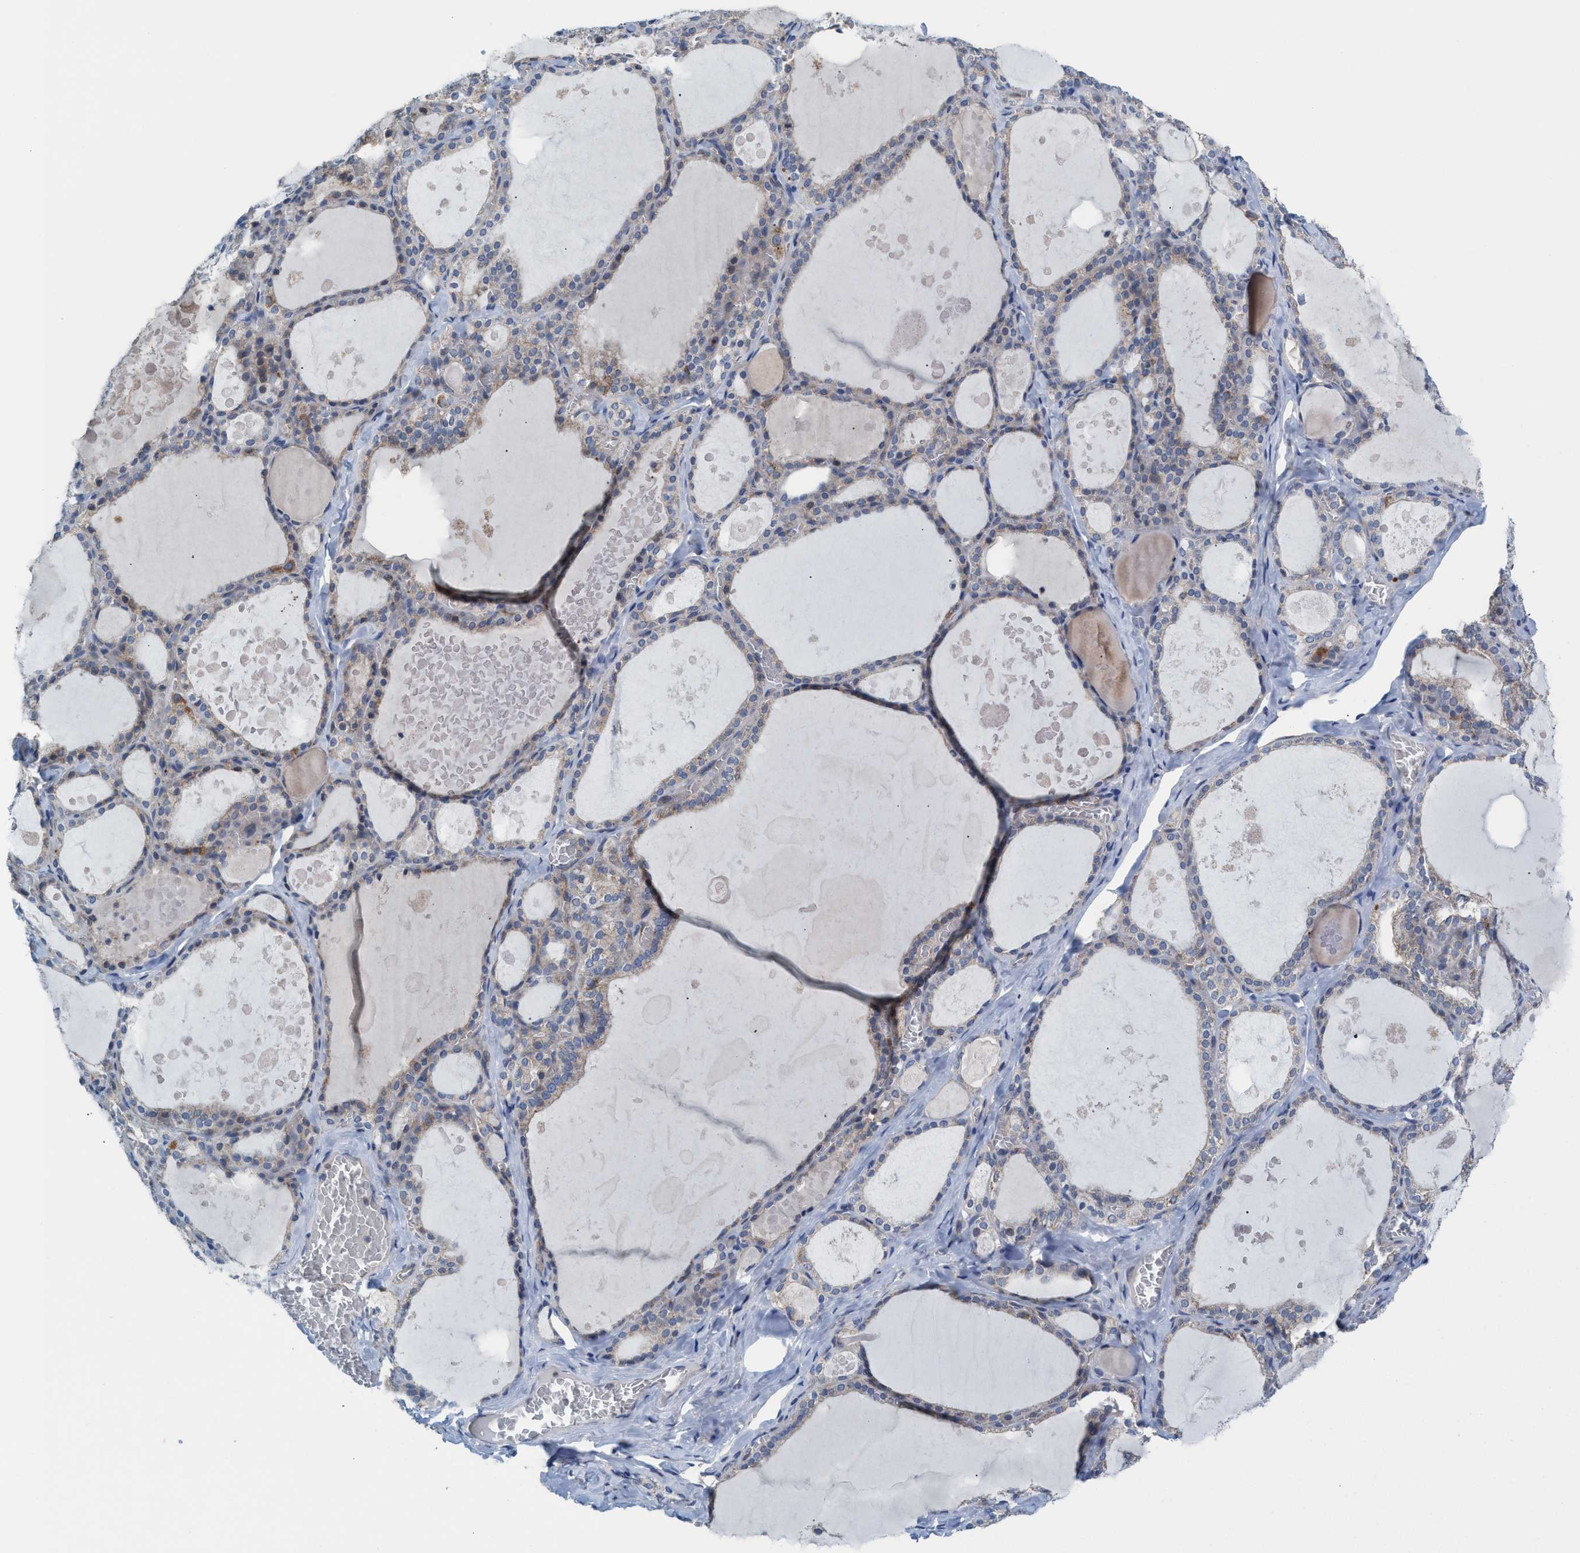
{"staining": {"intensity": "weak", "quantity": "25%-75%", "location": "cytoplasmic/membranous"}, "tissue": "thyroid gland", "cell_type": "Glandular cells", "image_type": "normal", "snomed": [{"axis": "morphology", "description": "Normal tissue, NOS"}, {"axis": "topography", "description": "Thyroid gland"}], "caption": "Immunohistochemical staining of unremarkable human thyroid gland shows low levels of weak cytoplasmic/membranous expression in approximately 25%-75% of glandular cells.", "gene": "MRM1", "patient": {"sex": "male", "age": 56}}